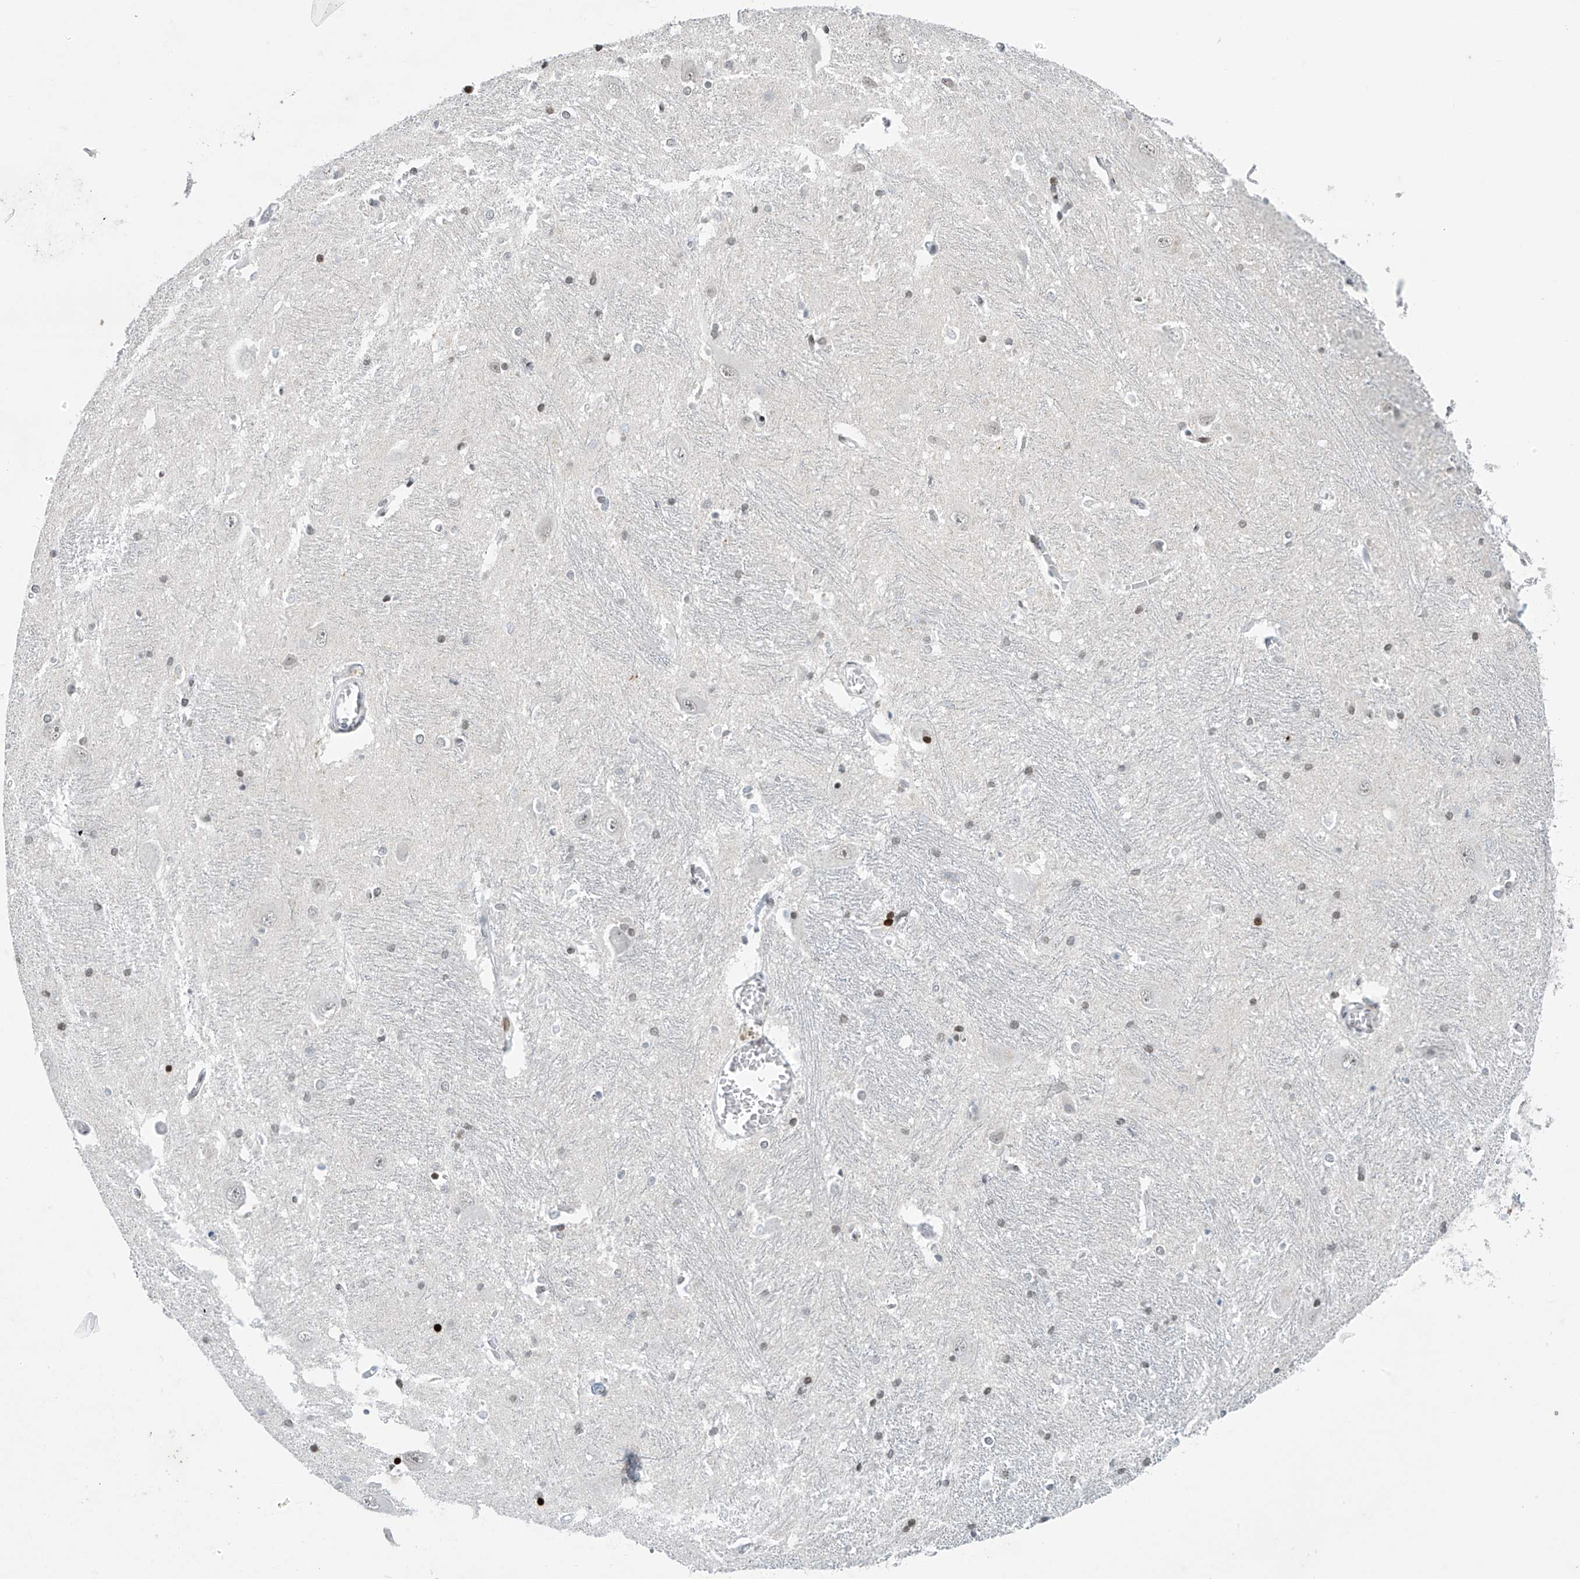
{"staining": {"intensity": "strong", "quantity": "25%-75%", "location": "nuclear"}, "tissue": "caudate", "cell_type": "Glial cells", "image_type": "normal", "snomed": [{"axis": "morphology", "description": "Normal tissue, NOS"}, {"axis": "topography", "description": "Lateral ventricle wall"}], "caption": "Immunohistochemical staining of unremarkable caudate demonstrates 25%-75% levels of strong nuclear protein staining in about 25%-75% of glial cells. The staining was performed using DAB (3,3'-diaminobenzidine) to visualize the protein expression in brown, while the nuclei were stained in blue with hematoxylin (Magnification: 20x).", "gene": "RFX7", "patient": {"sex": "male", "age": 37}}